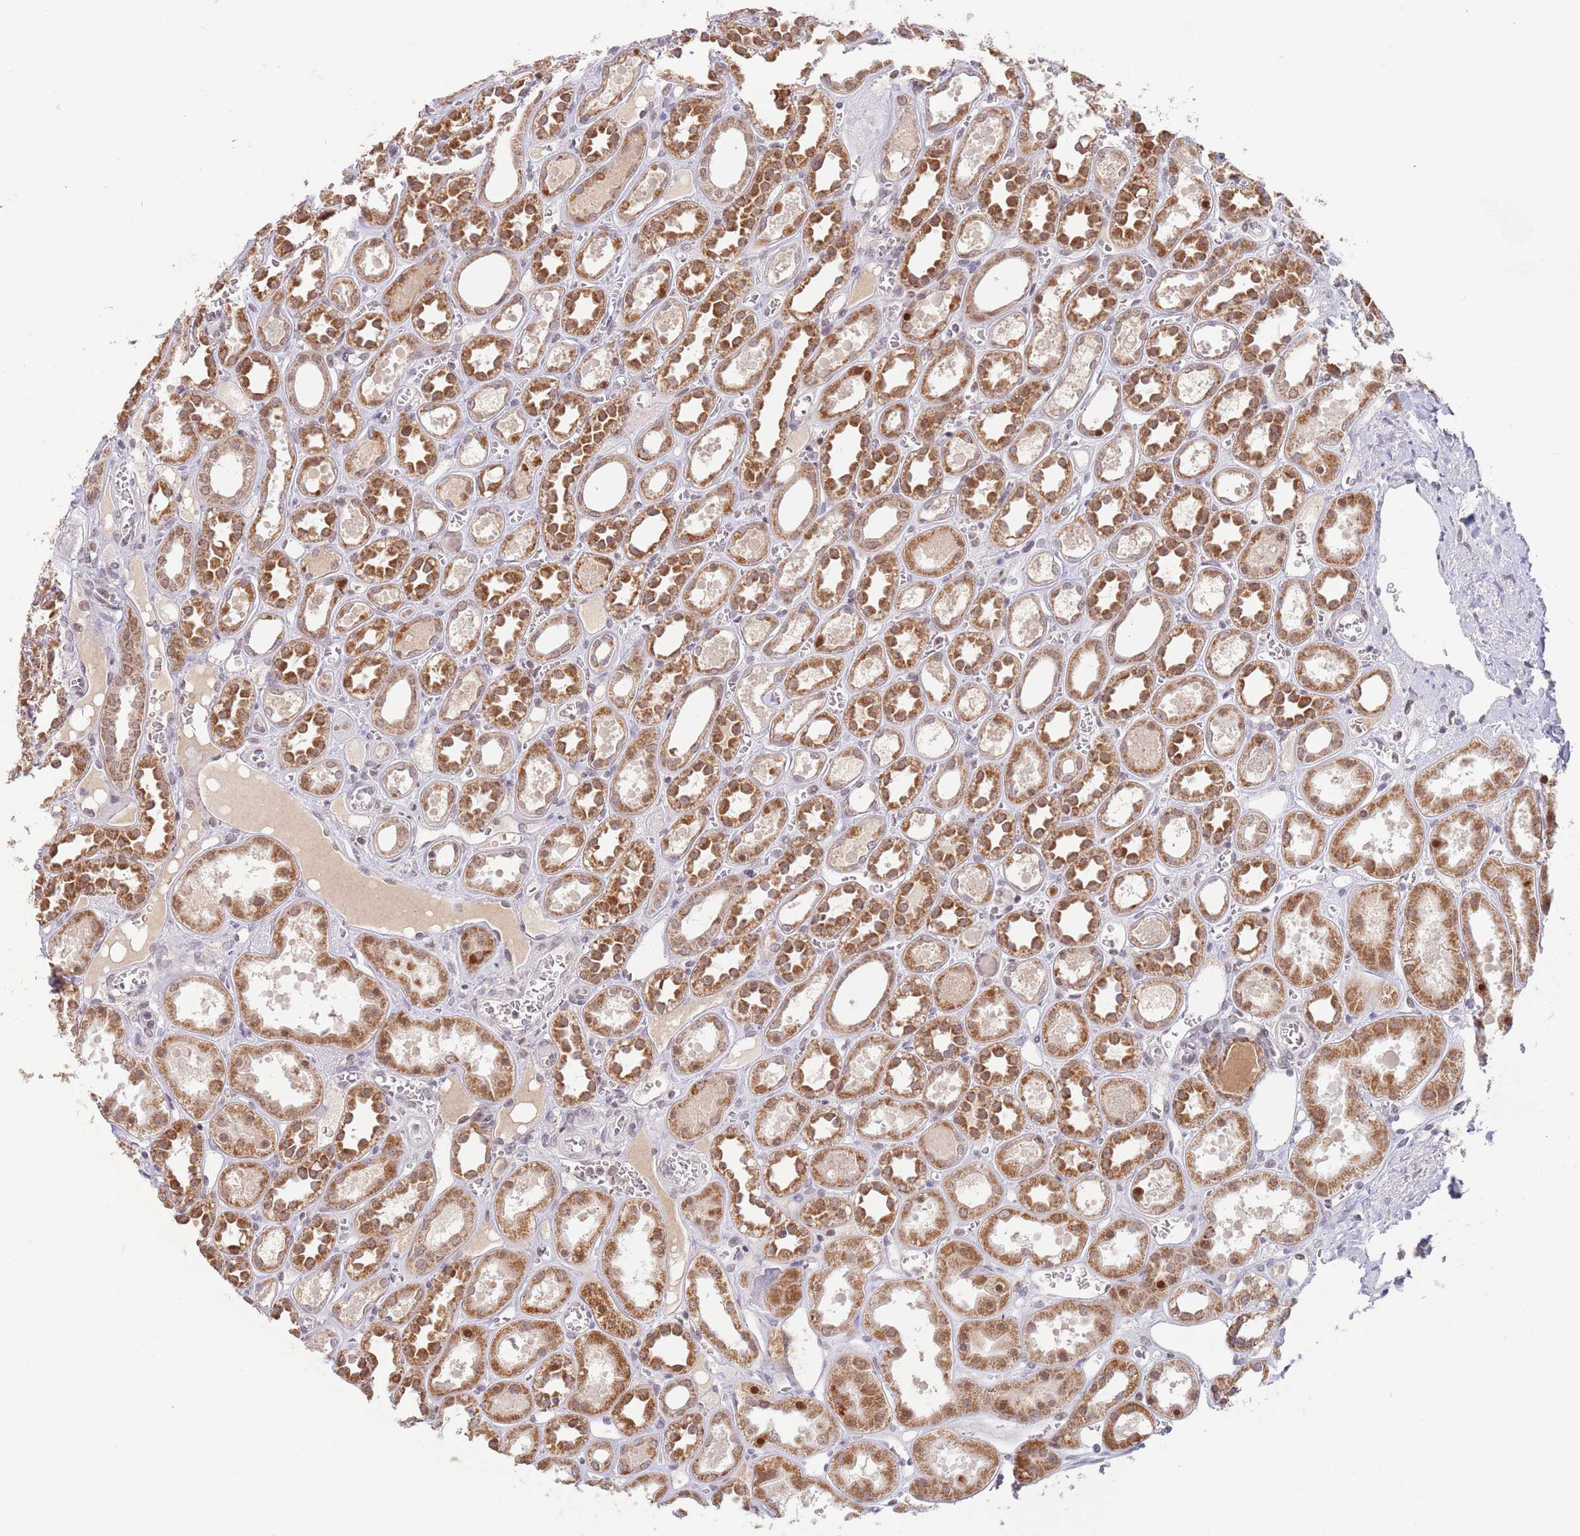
{"staining": {"intensity": "moderate", "quantity": "<25%", "location": "nuclear"}, "tissue": "kidney", "cell_type": "Cells in glomeruli", "image_type": "normal", "snomed": [{"axis": "morphology", "description": "Normal tissue, NOS"}, {"axis": "topography", "description": "Kidney"}], "caption": "Brown immunohistochemical staining in unremarkable human kidney displays moderate nuclear positivity in about <25% of cells in glomeruli. Using DAB (brown) and hematoxylin (blue) stains, captured at high magnification using brightfield microscopy.", "gene": "TIMM13", "patient": {"sex": "female", "age": 41}}